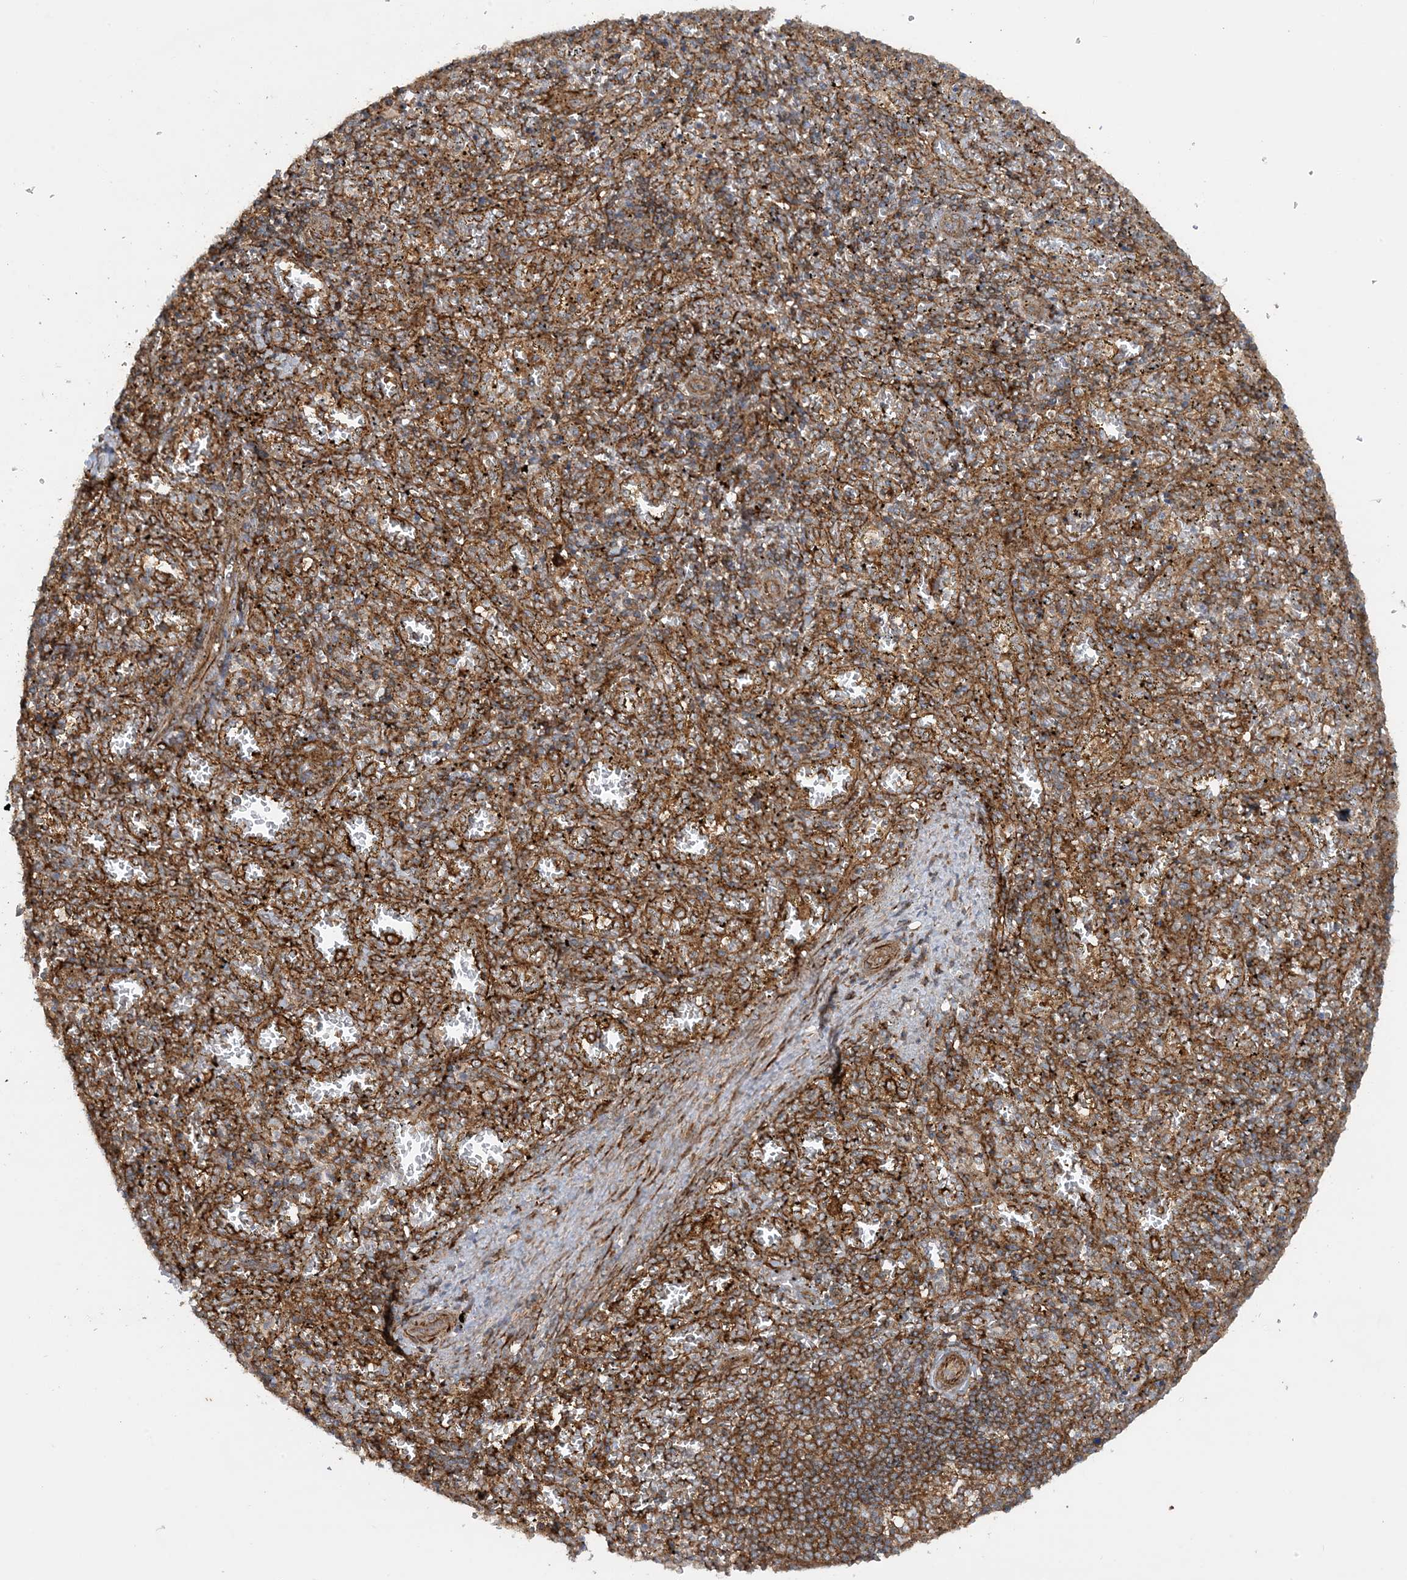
{"staining": {"intensity": "moderate", "quantity": "25%-75%", "location": "cytoplasmic/membranous"}, "tissue": "spleen", "cell_type": "Cells in red pulp", "image_type": "normal", "snomed": [{"axis": "morphology", "description": "Normal tissue, NOS"}, {"axis": "topography", "description": "Spleen"}], "caption": "Immunohistochemical staining of normal spleen reveals 25%-75% levels of moderate cytoplasmic/membranous protein positivity in approximately 25%-75% of cells in red pulp. The staining is performed using DAB brown chromogen to label protein expression. The nuclei are counter-stained blue using hematoxylin.", "gene": "STAM2", "patient": {"sex": "male", "age": 11}}